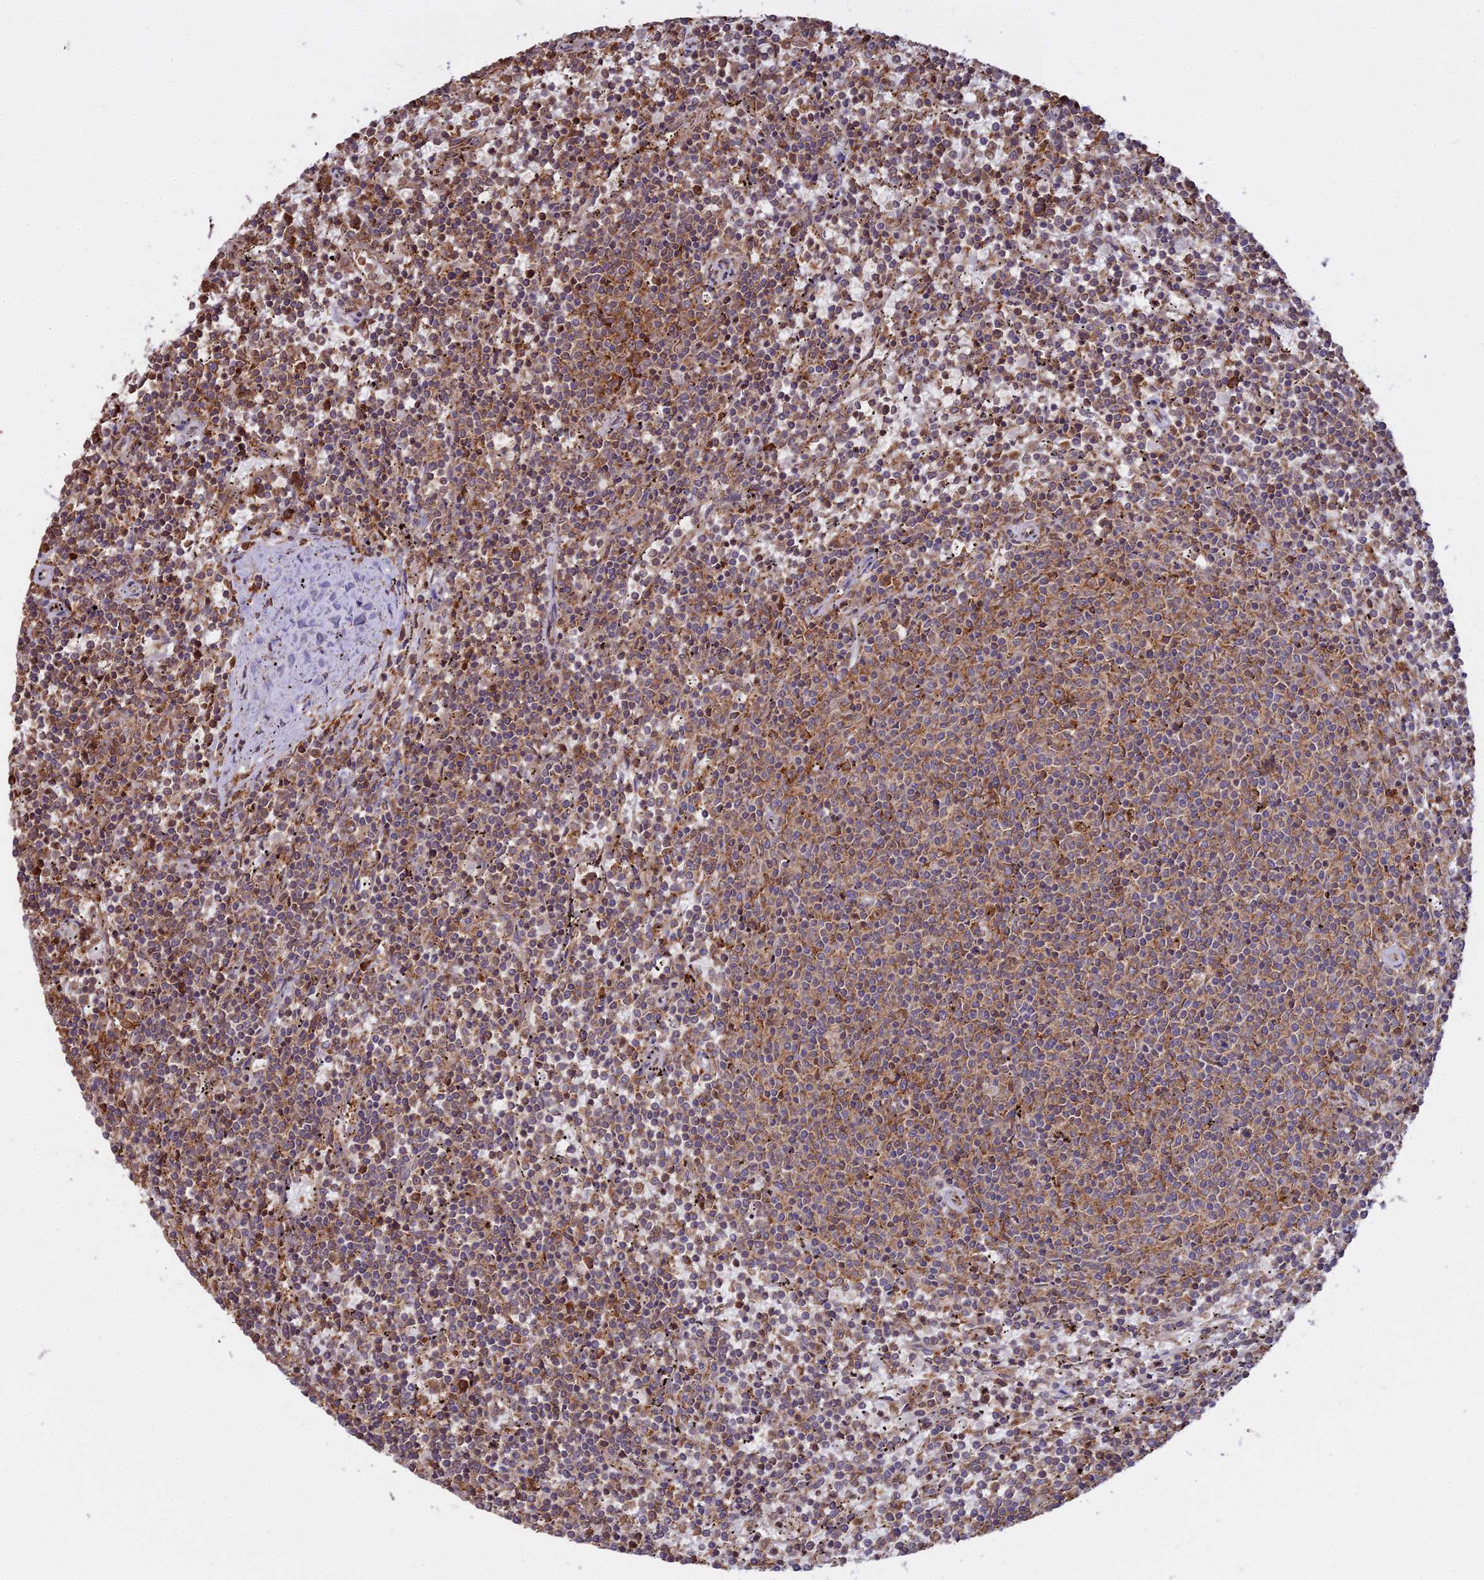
{"staining": {"intensity": "moderate", "quantity": ">75%", "location": "cytoplasmic/membranous"}, "tissue": "lymphoma", "cell_type": "Tumor cells", "image_type": "cancer", "snomed": [{"axis": "morphology", "description": "Malignant lymphoma, non-Hodgkin's type, Low grade"}, {"axis": "topography", "description": "Spleen"}], "caption": "High-magnification brightfield microscopy of lymphoma stained with DAB (brown) and counterstained with hematoxylin (blue). tumor cells exhibit moderate cytoplasmic/membranous expression is present in approximately>75% of cells.", "gene": "RPL26", "patient": {"sex": "female", "age": 50}}